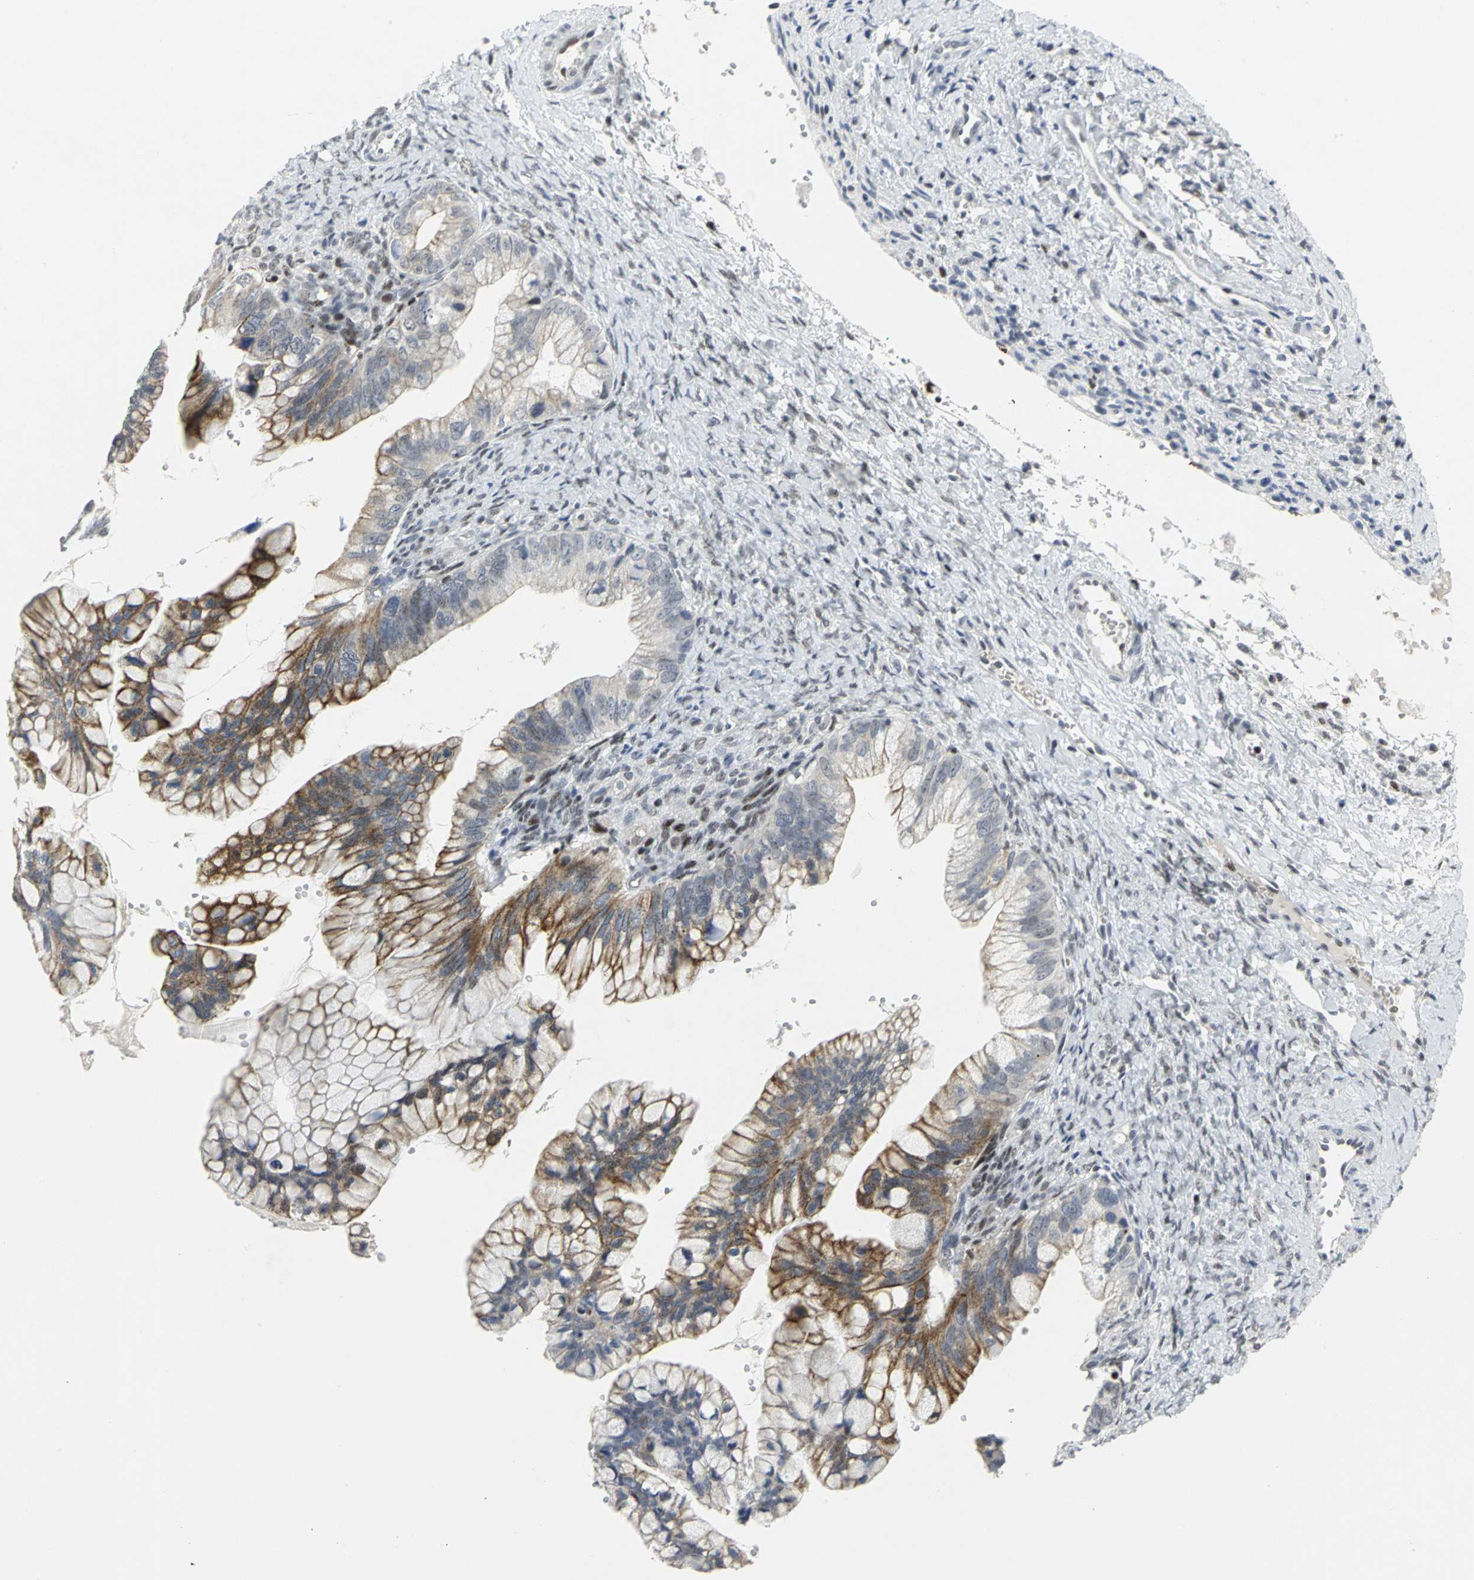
{"staining": {"intensity": "moderate", "quantity": "25%-75%", "location": "cytoplasmic/membranous"}, "tissue": "ovarian cancer", "cell_type": "Tumor cells", "image_type": "cancer", "snomed": [{"axis": "morphology", "description": "Cystadenocarcinoma, mucinous, NOS"}, {"axis": "topography", "description": "Ovary"}], "caption": "There is medium levels of moderate cytoplasmic/membranous expression in tumor cells of mucinous cystadenocarcinoma (ovarian), as demonstrated by immunohistochemical staining (brown color).", "gene": "RPA1", "patient": {"sex": "female", "age": 36}}